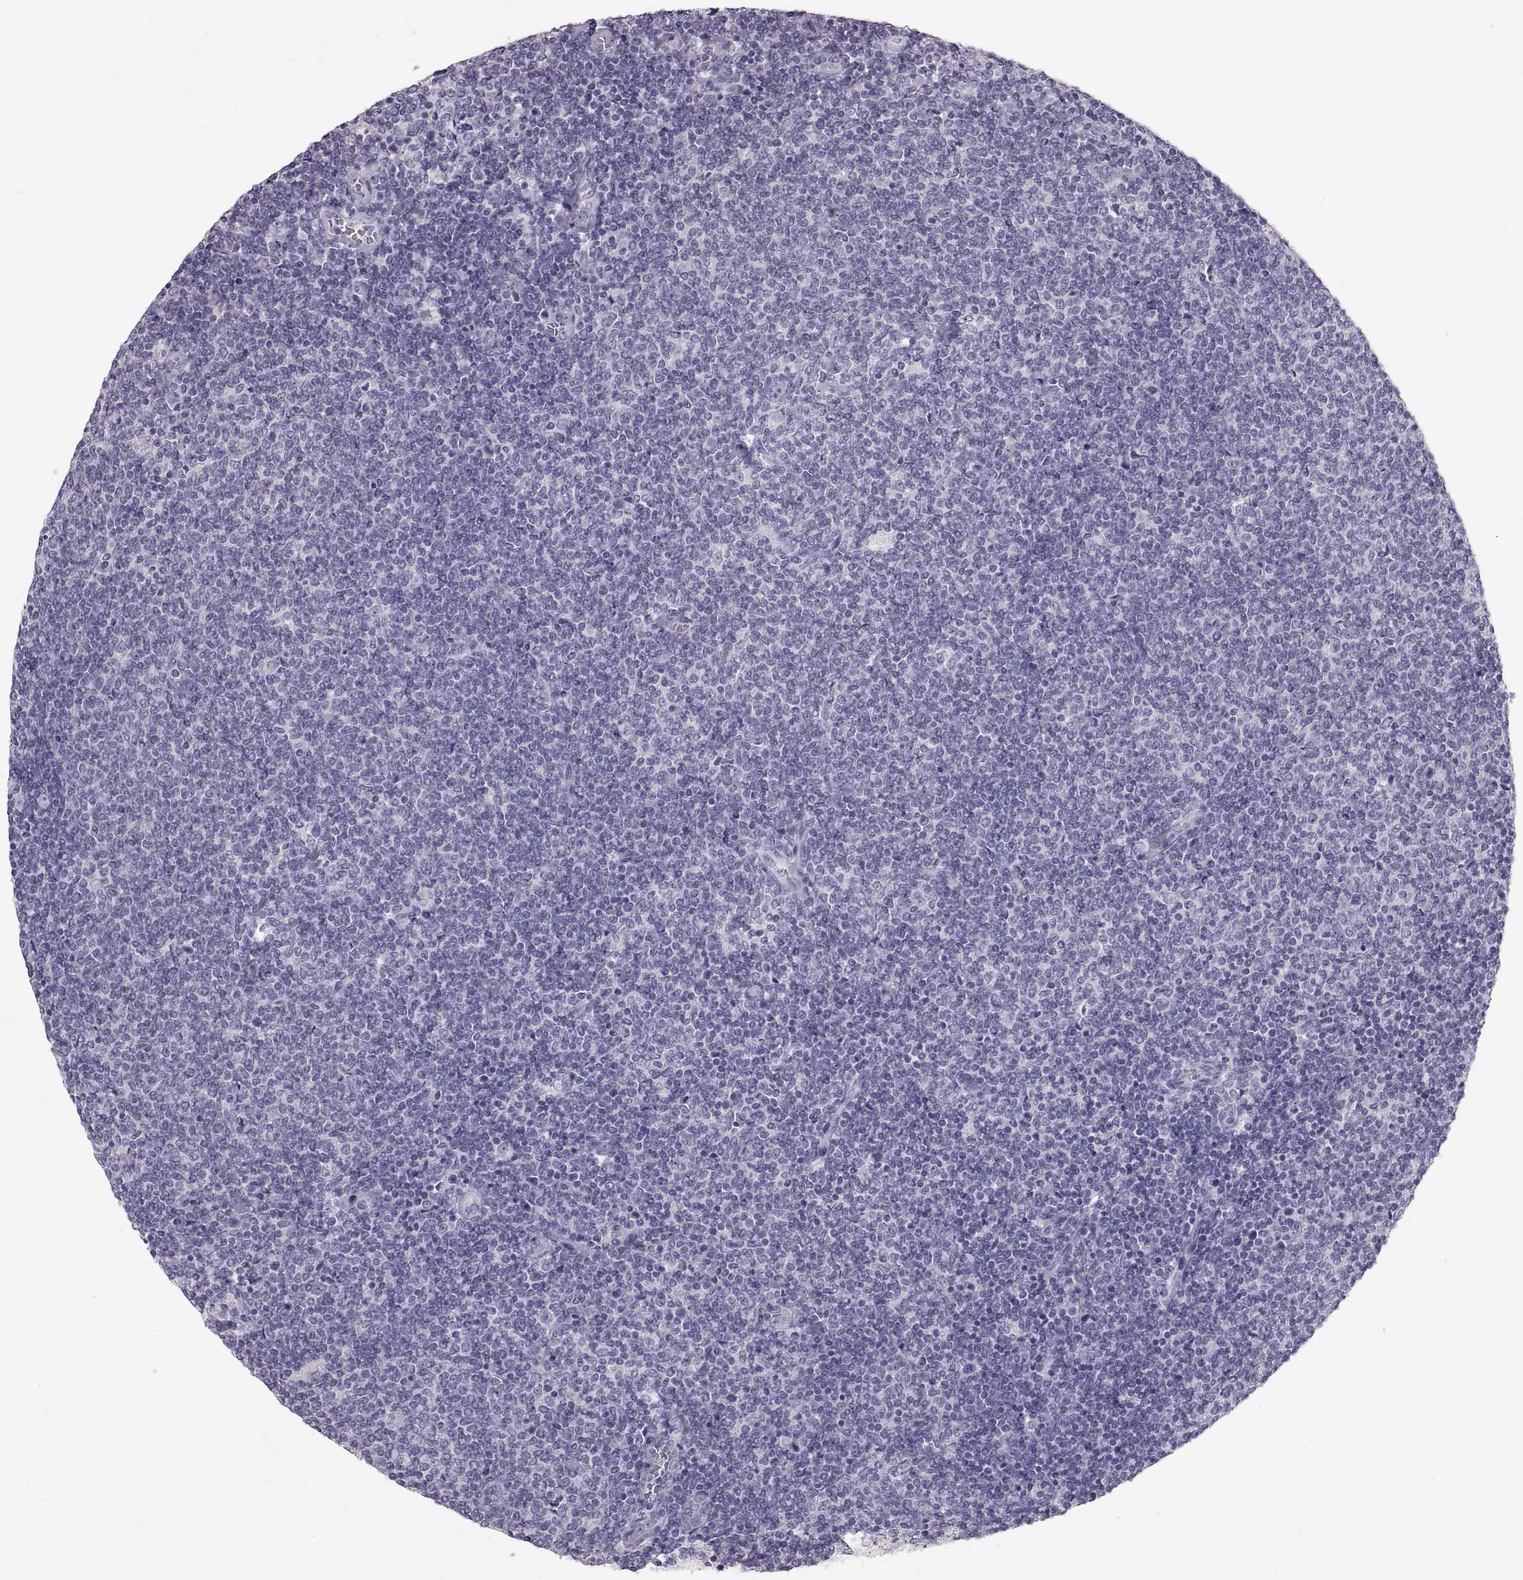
{"staining": {"intensity": "negative", "quantity": "none", "location": "none"}, "tissue": "lymphoma", "cell_type": "Tumor cells", "image_type": "cancer", "snomed": [{"axis": "morphology", "description": "Malignant lymphoma, non-Hodgkin's type, Low grade"}, {"axis": "topography", "description": "Lymph node"}], "caption": "Immunohistochemistry of human malignant lymphoma, non-Hodgkin's type (low-grade) exhibits no staining in tumor cells.", "gene": "WBP2NL", "patient": {"sex": "male", "age": 52}}